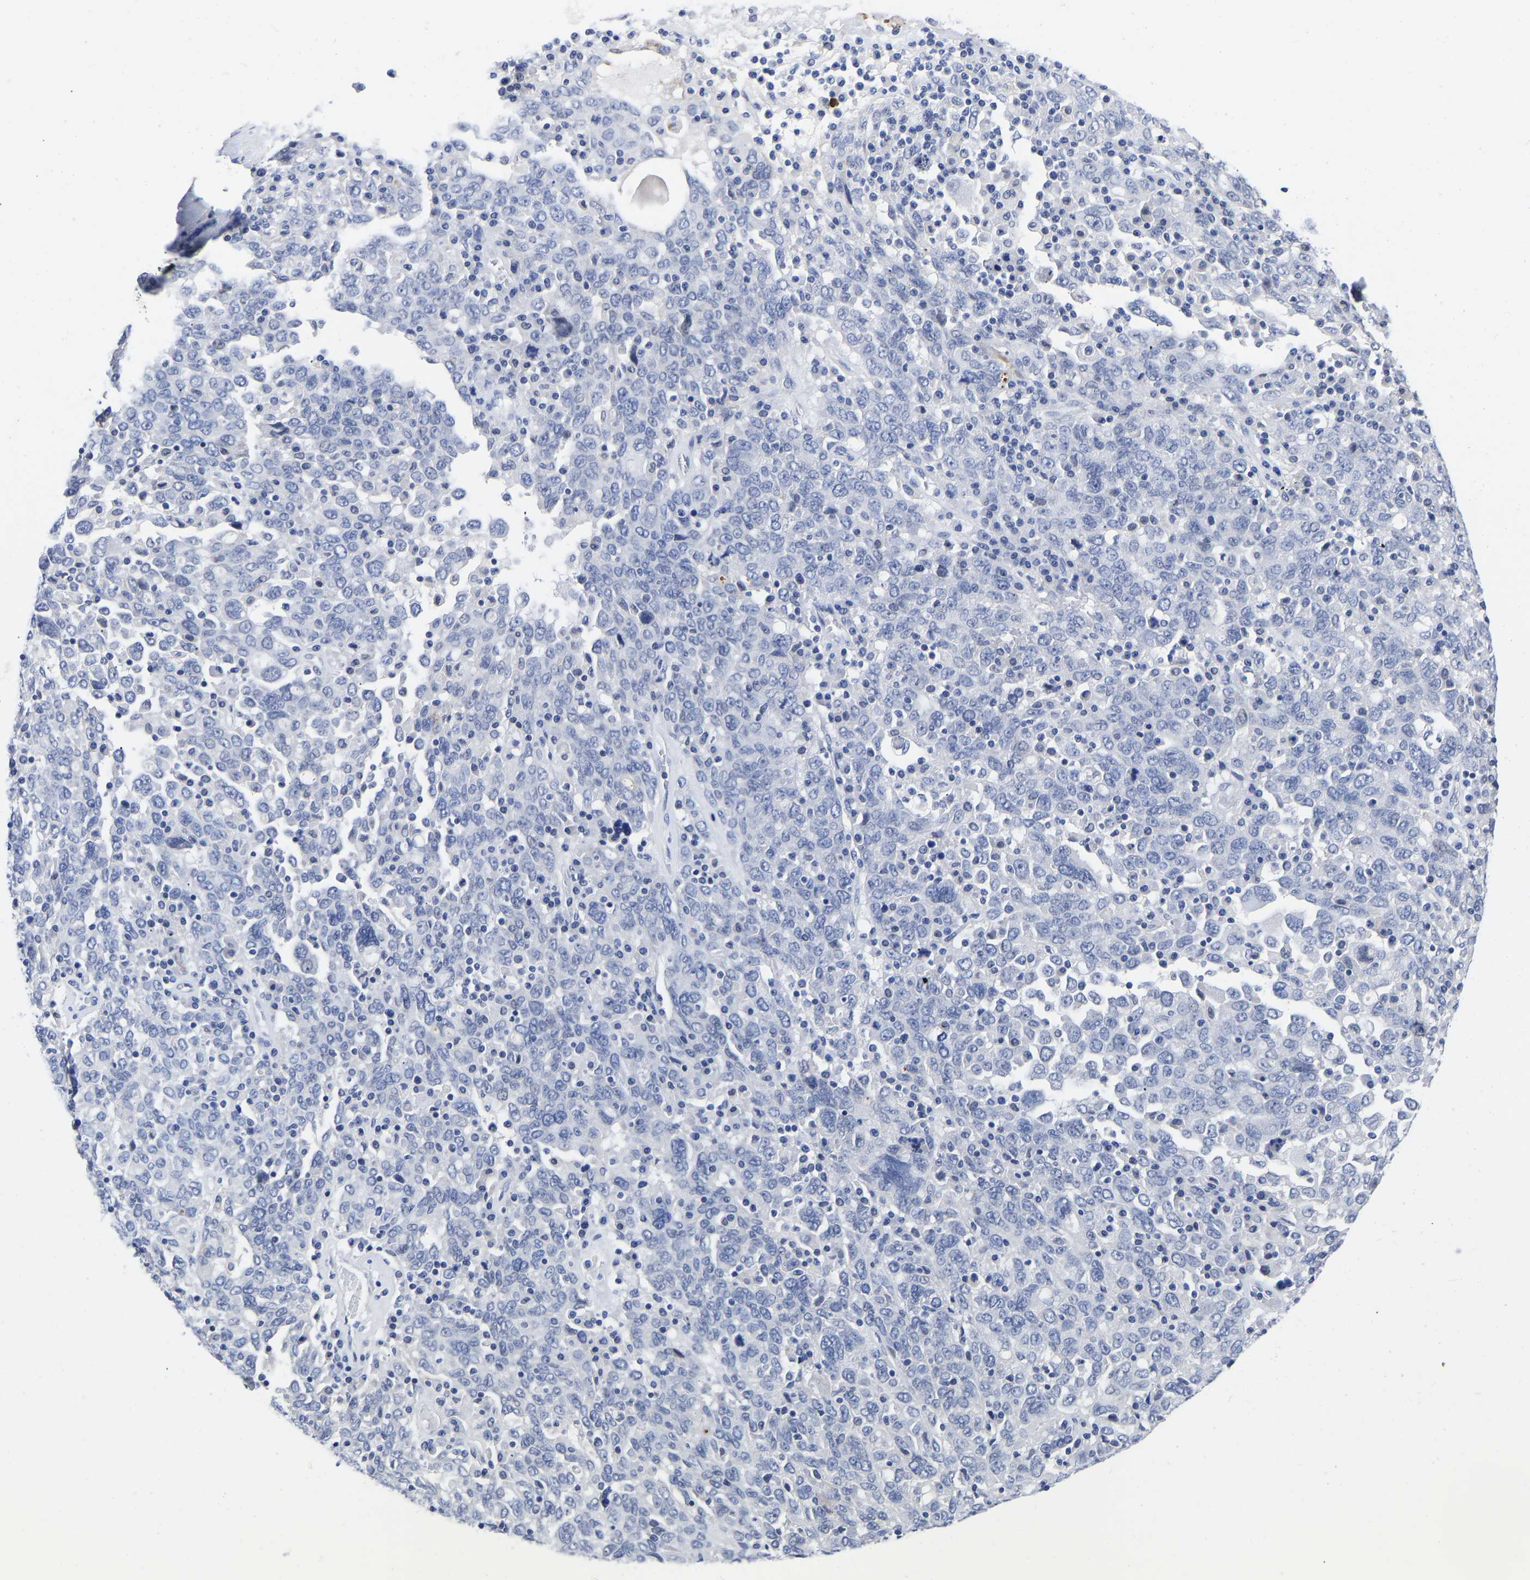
{"staining": {"intensity": "negative", "quantity": "none", "location": "none"}, "tissue": "ovarian cancer", "cell_type": "Tumor cells", "image_type": "cancer", "snomed": [{"axis": "morphology", "description": "Carcinoma, endometroid"}, {"axis": "topography", "description": "Ovary"}], "caption": "This image is of ovarian cancer (endometroid carcinoma) stained with immunohistochemistry to label a protein in brown with the nuclei are counter-stained blue. There is no expression in tumor cells.", "gene": "GPA33", "patient": {"sex": "female", "age": 62}}